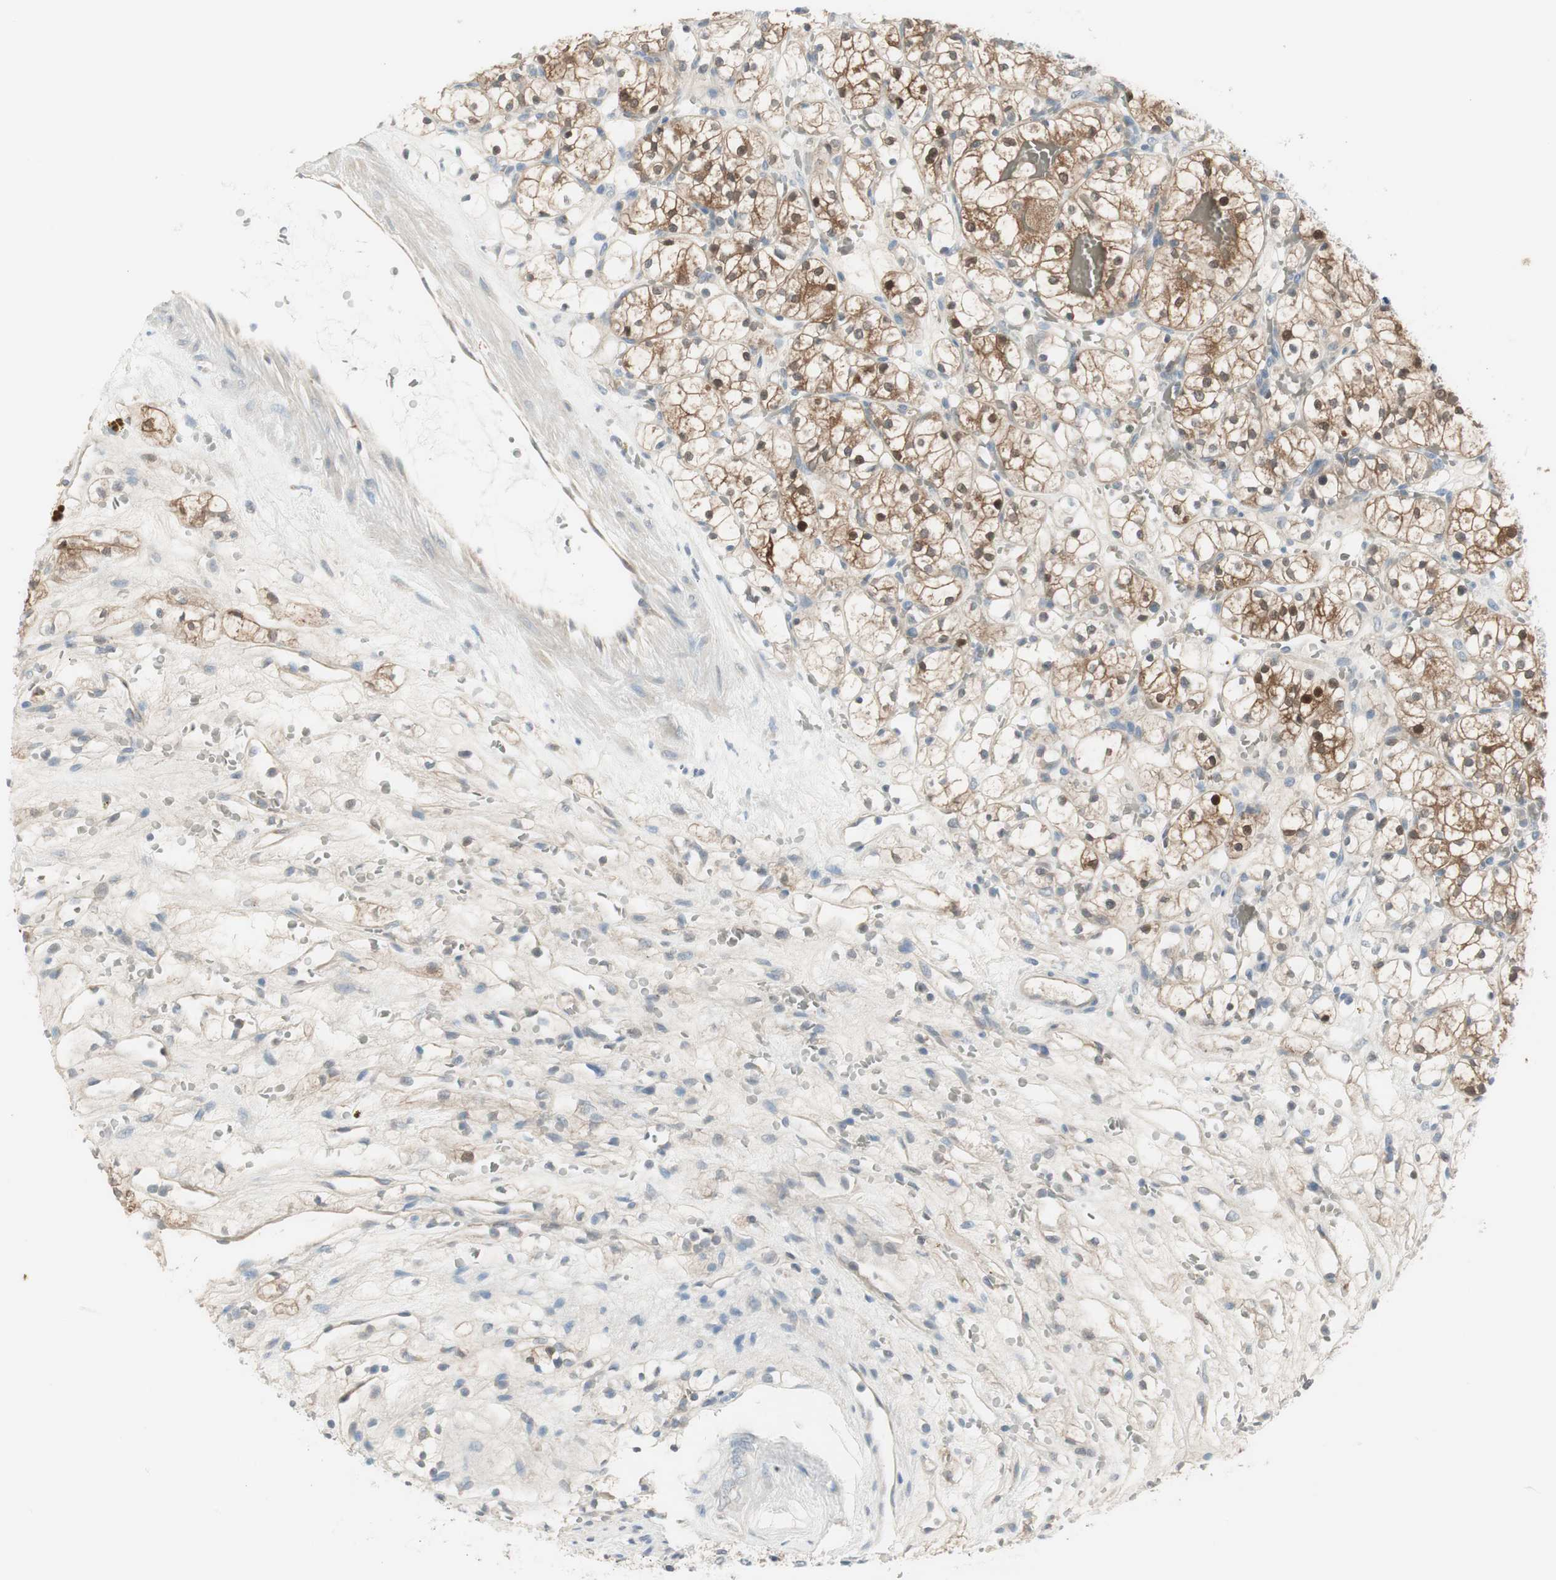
{"staining": {"intensity": "moderate", "quantity": "25%-75%", "location": "cytoplasmic/membranous,nuclear"}, "tissue": "renal cancer", "cell_type": "Tumor cells", "image_type": "cancer", "snomed": [{"axis": "morphology", "description": "Adenocarcinoma, NOS"}, {"axis": "topography", "description": "Kidney"}], "caption": "A medium amount of moderate cytoplasmic/membranous and nuclear staining is present in about 25%-75% of tumor cells in renal adenocarcinoma tissue.", "gene": "EVA1A", "patient": {"sex": "female", "age": 60}}